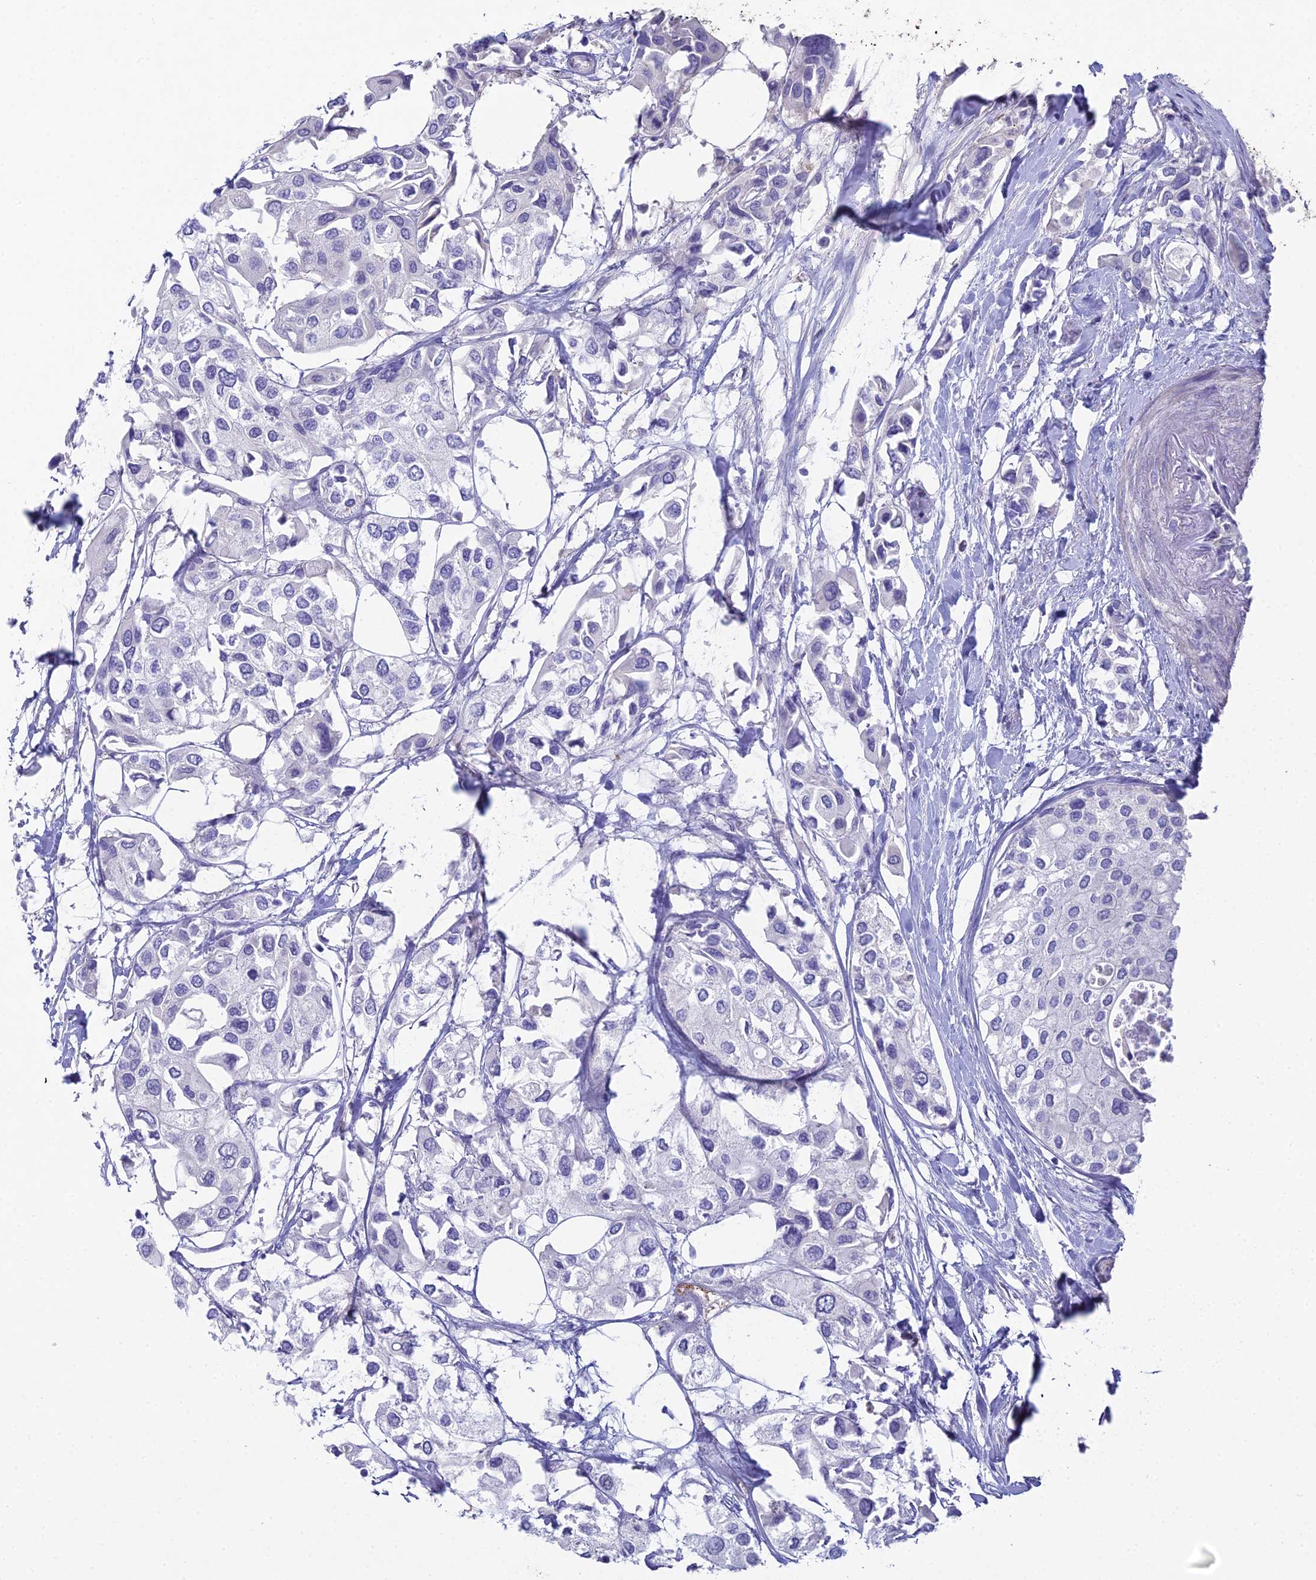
{"staining": {"intensity": "negative", "quantity": "none", "location": "none"}, "tissue": "urothelial cancer", "cell_type": "Tumor cells", "image_type": "cancer", "snomed": [{"axis": "morphology", "description": "Urothelial carcinoma, High grade"}, {"axis": "topography", "description": "Urinary bladder"}], "caption": "The photomicrograph shows no staining of tumor cells in urothelial carcinoma (high-grade). Brightfield microscopy of immunohistochemistry (IHC) stained with DAB (3,3'-diaminobenzidine) (brown) and hematoxylin (blue), captured at high magnification.", "gene": "NCAM1", "patient": {"sex": "male", "age": 64}}